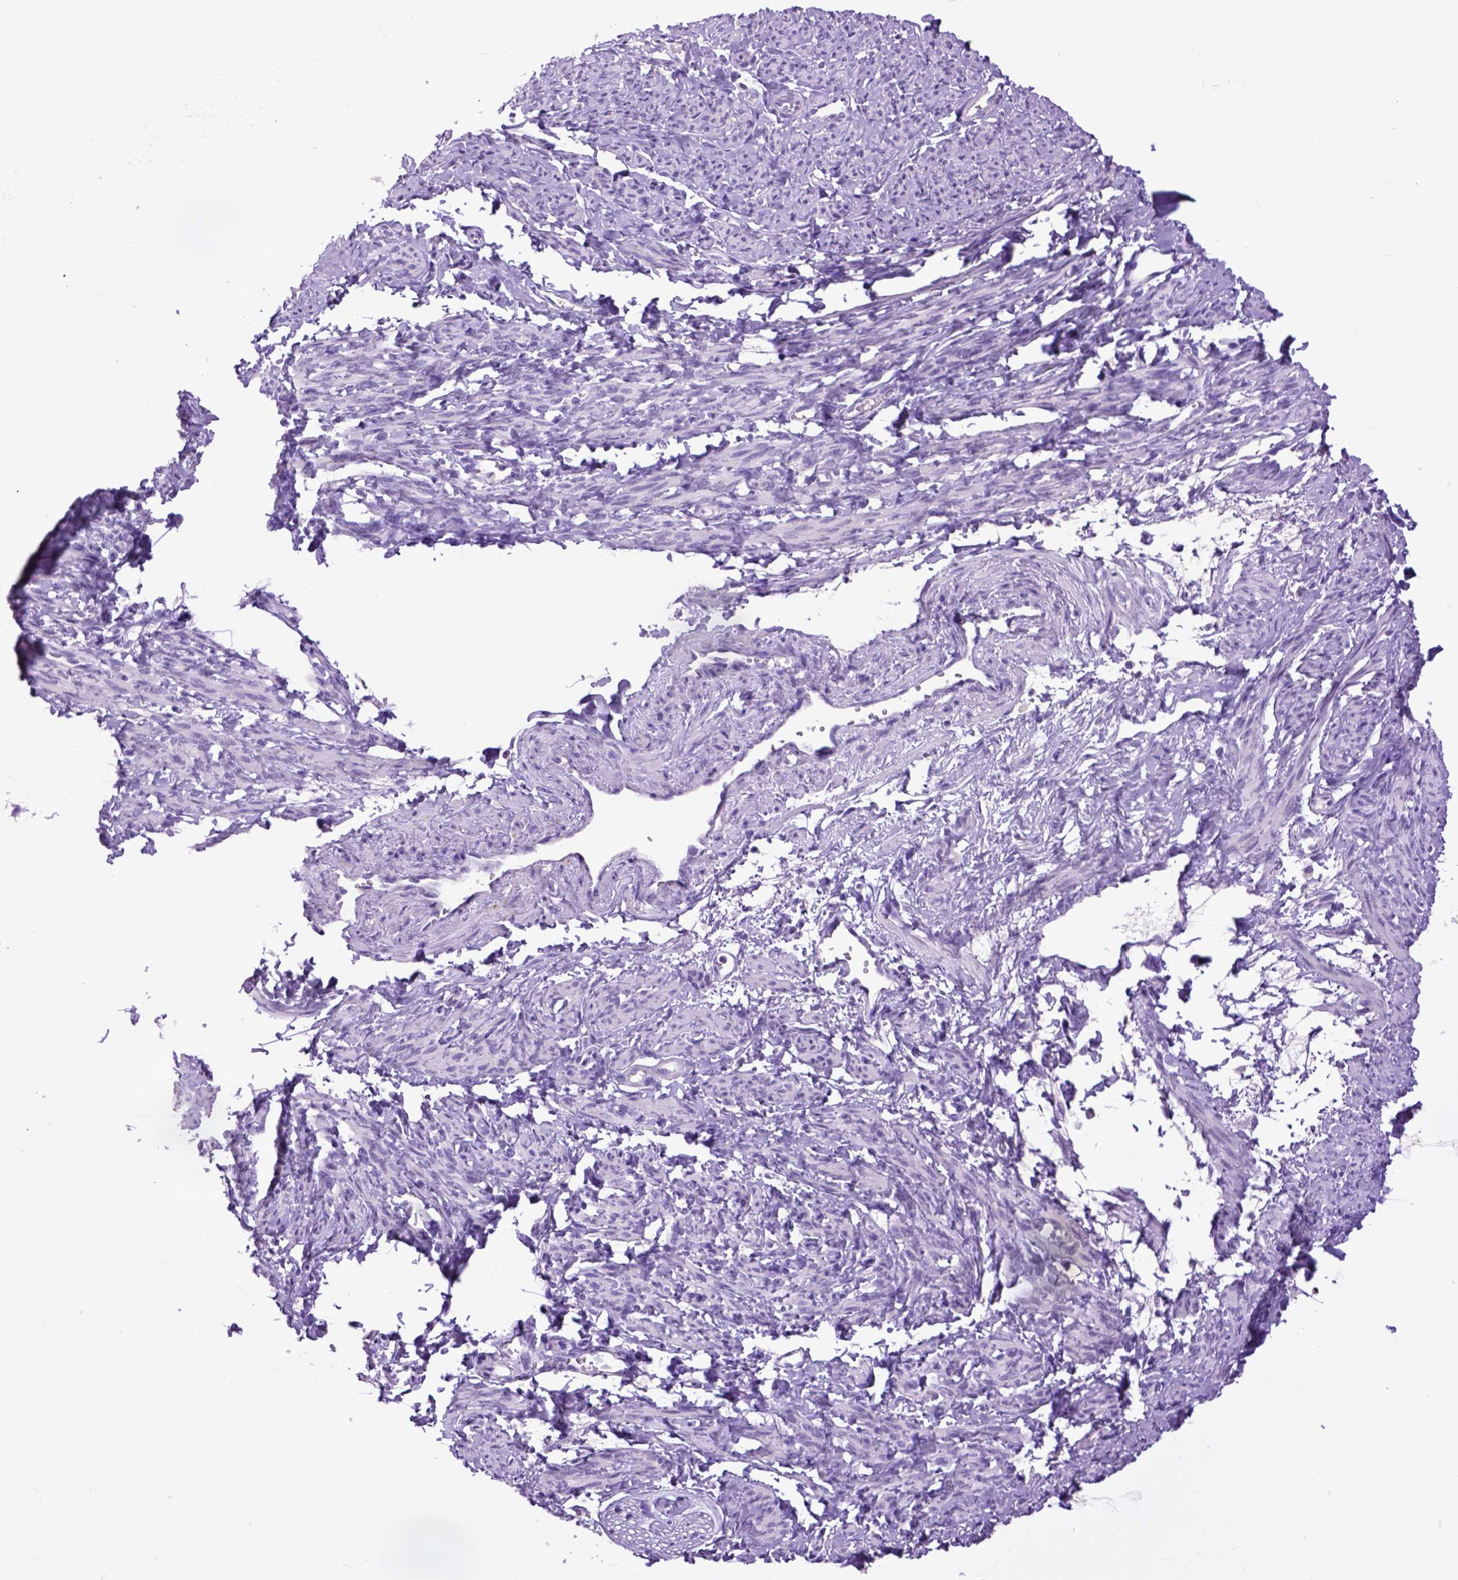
{"staining": {"intensity": "negative", "quantity": "none", "location": "none"}, "tissue": "smooth muscle", "cell_type": "Smooth muscle cells", "image_type": "normal", "snomed": [{"axis": "morphology", "description": "Normal tissue, NOS"}, {"axis": "topography", "description": "Smooth muscle"}], "caption": "Benign smooth muscle was stained to show a protein in brown. There is no significant staining in smooth muscle cells.", "gene": "RAB25", "patient": {"sex": "female", "age": 65}}